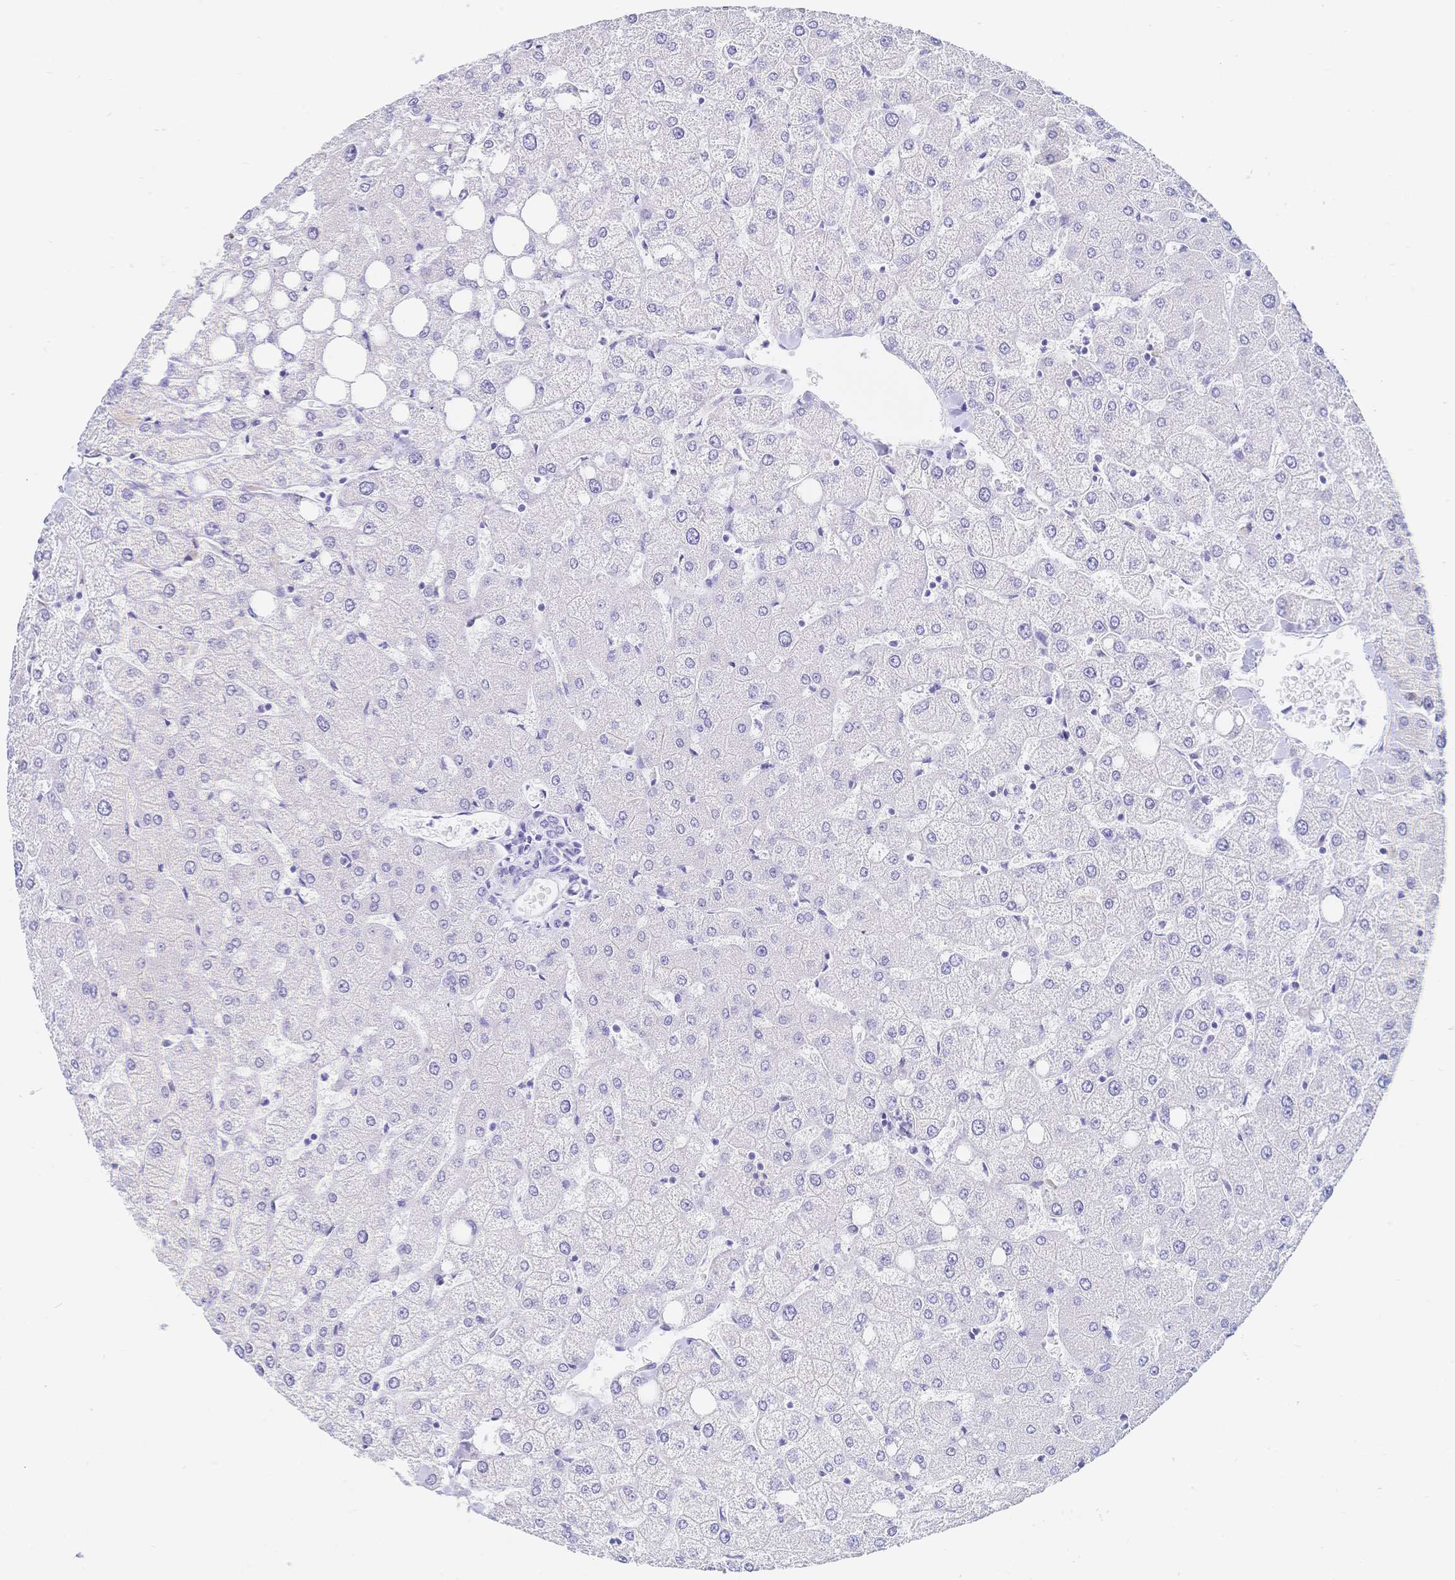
{"staining": {"intensity": "negative", "quantity": "none", "location": "none"}, "tissue": "liver", "cell_type": "Cholangiocytes", "image_type": "normal", "snomed": [{"axis": "morphology", "description": "Normal tissue, NOS"}, {"axis": "topography", "description": "Liver"}], "caption": "Immunohistochemical staining of unremarkable human liver exhibits no significant expression in cholangiocytes.", "gene": "MEP1B", "patient": {"sex": "female", "age": 54}}